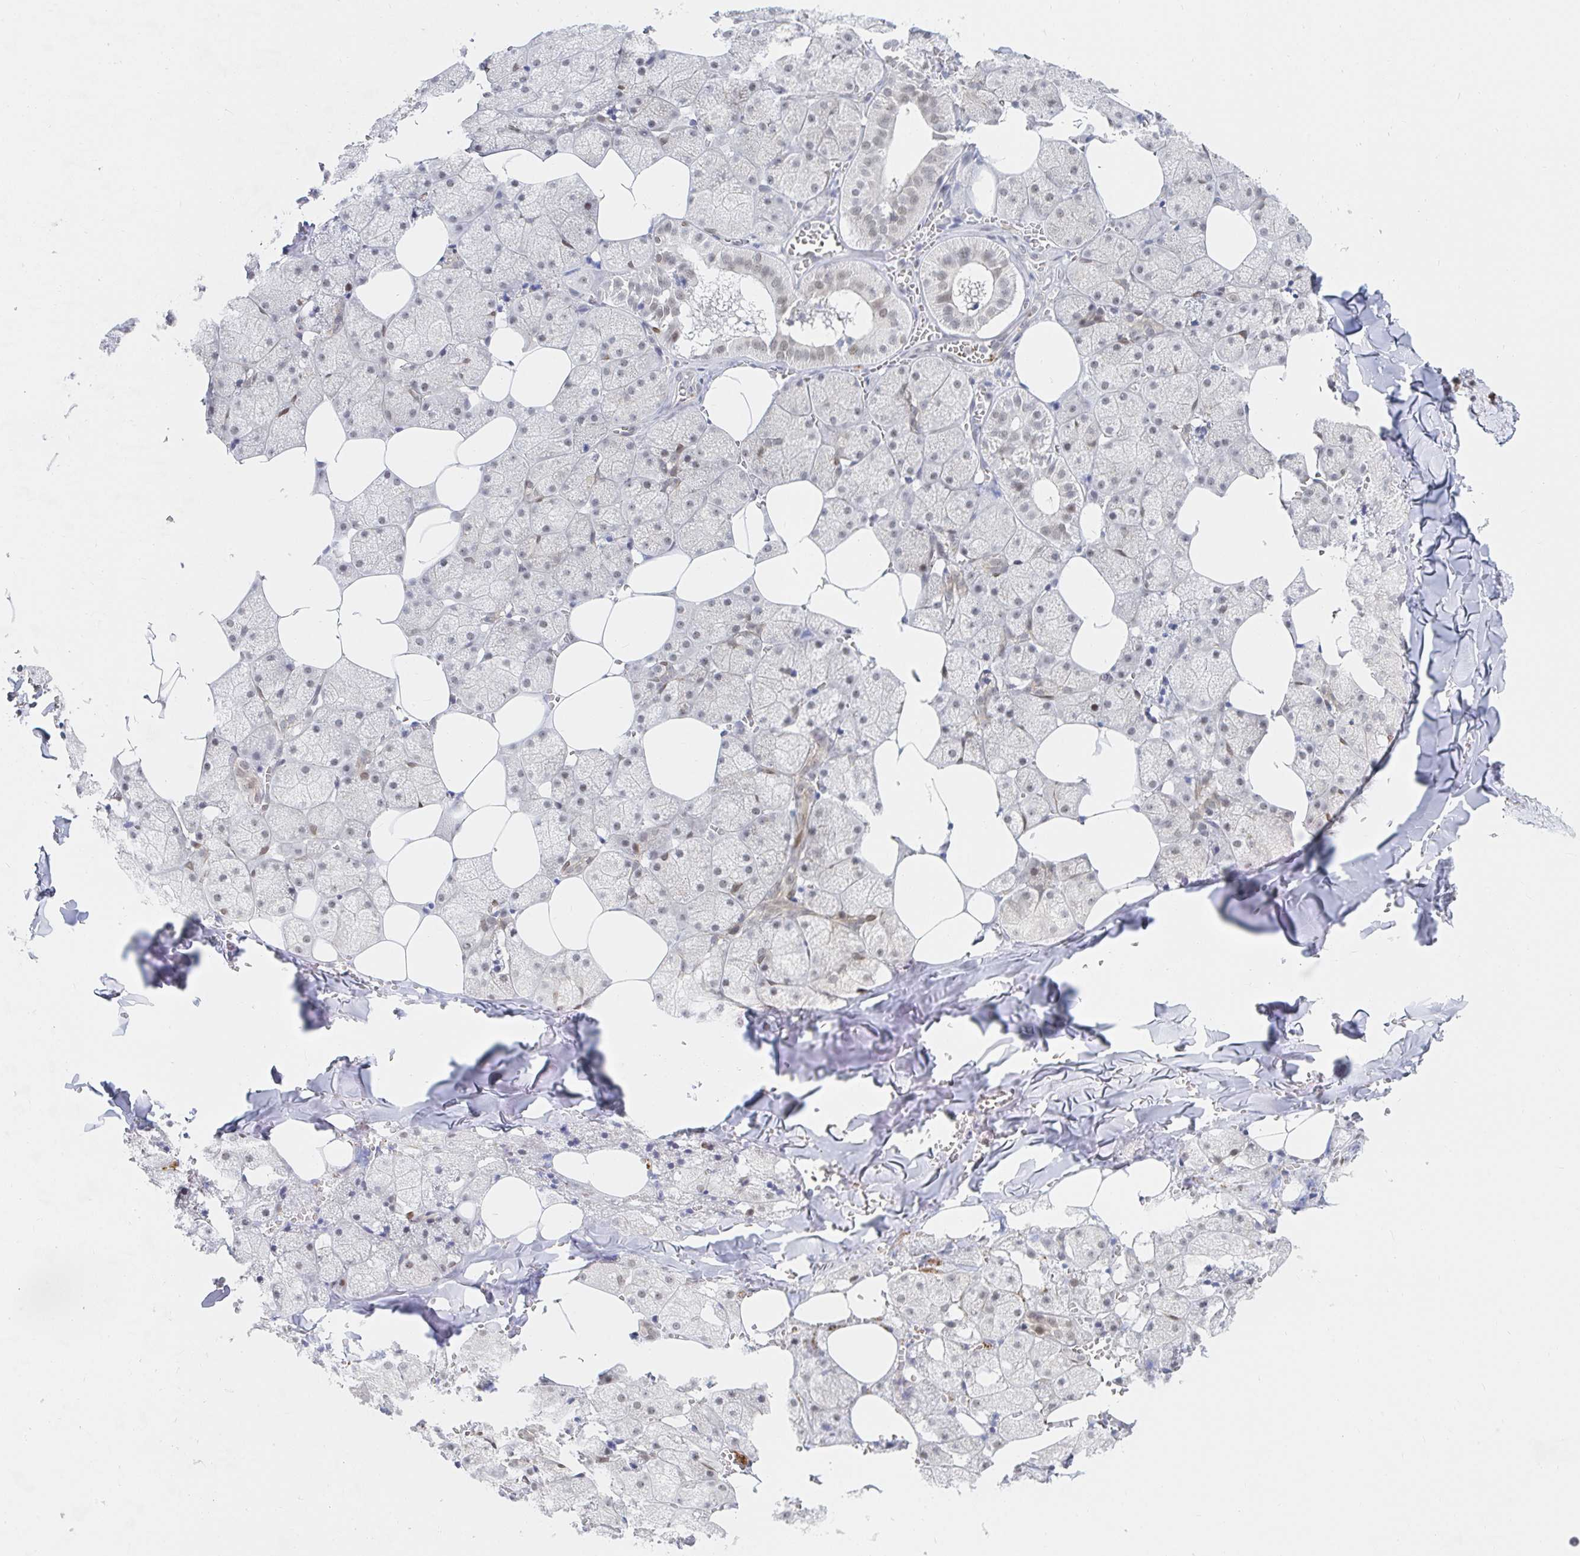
{"staining": {"intensity": "weak", "quantity": "25%-75%", "location": "nuclear"}, "tissue": "salivary gland", "cell_type": "Glandular cells", "image_type": "normal", "snomed": [{"axis": "morphology", "description": "Normal tissue, NOS"}, {"axis": "topography", "description": "Salivary gland"}, {"axis": "topography", "description": "Peripheral nerve tissue"}], "caption": "Immunohistochemistry (IHC) histopathology image of benign salivary gland: salivary gland stained using immunohistochemistry (IHC) exhibits low levels of weak protein expression localized specifically in the nuclear of glandular cells, appearing as a nuclear brown color.", "gene": "CHD2", "patient": {"sex": "male", "age": 38}}